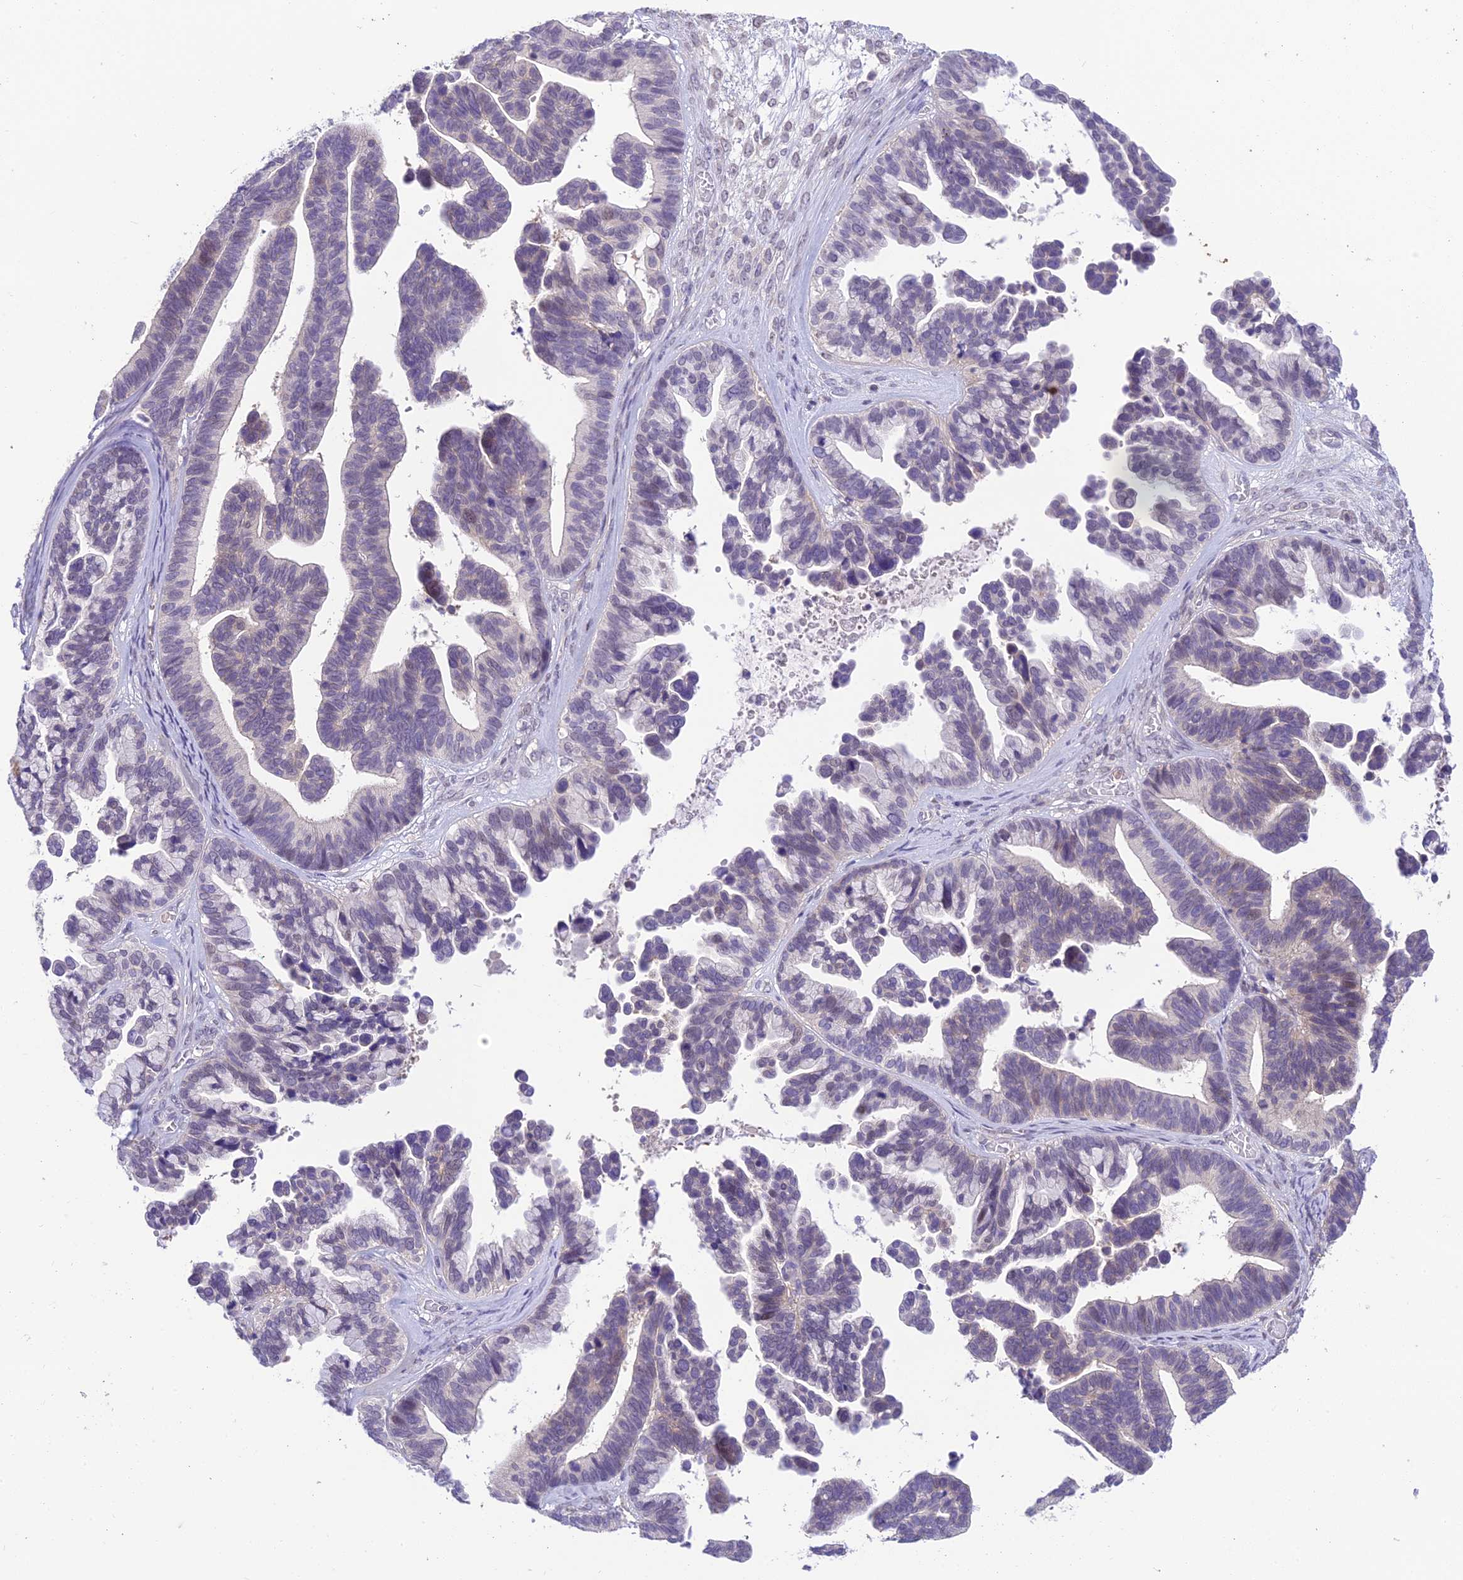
{"staining": {"intensity": "negative", "quantity": "none", "location": "none"}, "tissue": "ovarian cancer", "cell_type": "Tumor cells", "image_type": "cancer", "snomed": [{"axis": "morphology", "description": "Cystadenocarcinoma, serous, NOS"}, {"axis": "topography", "description": "Ovary"}], "caption": "DAB immunohistochemical staining of ovarian serous cystadenocarcinoma demonstrates no significant expression in tumor cells. (Brightfield microscopy of DAB (3,3'-diaminobenzidine) immunohistochemistry (IHC) at high magnification).", "gene": "BMT2", "patient": {"sex": "female", "age": 56}}